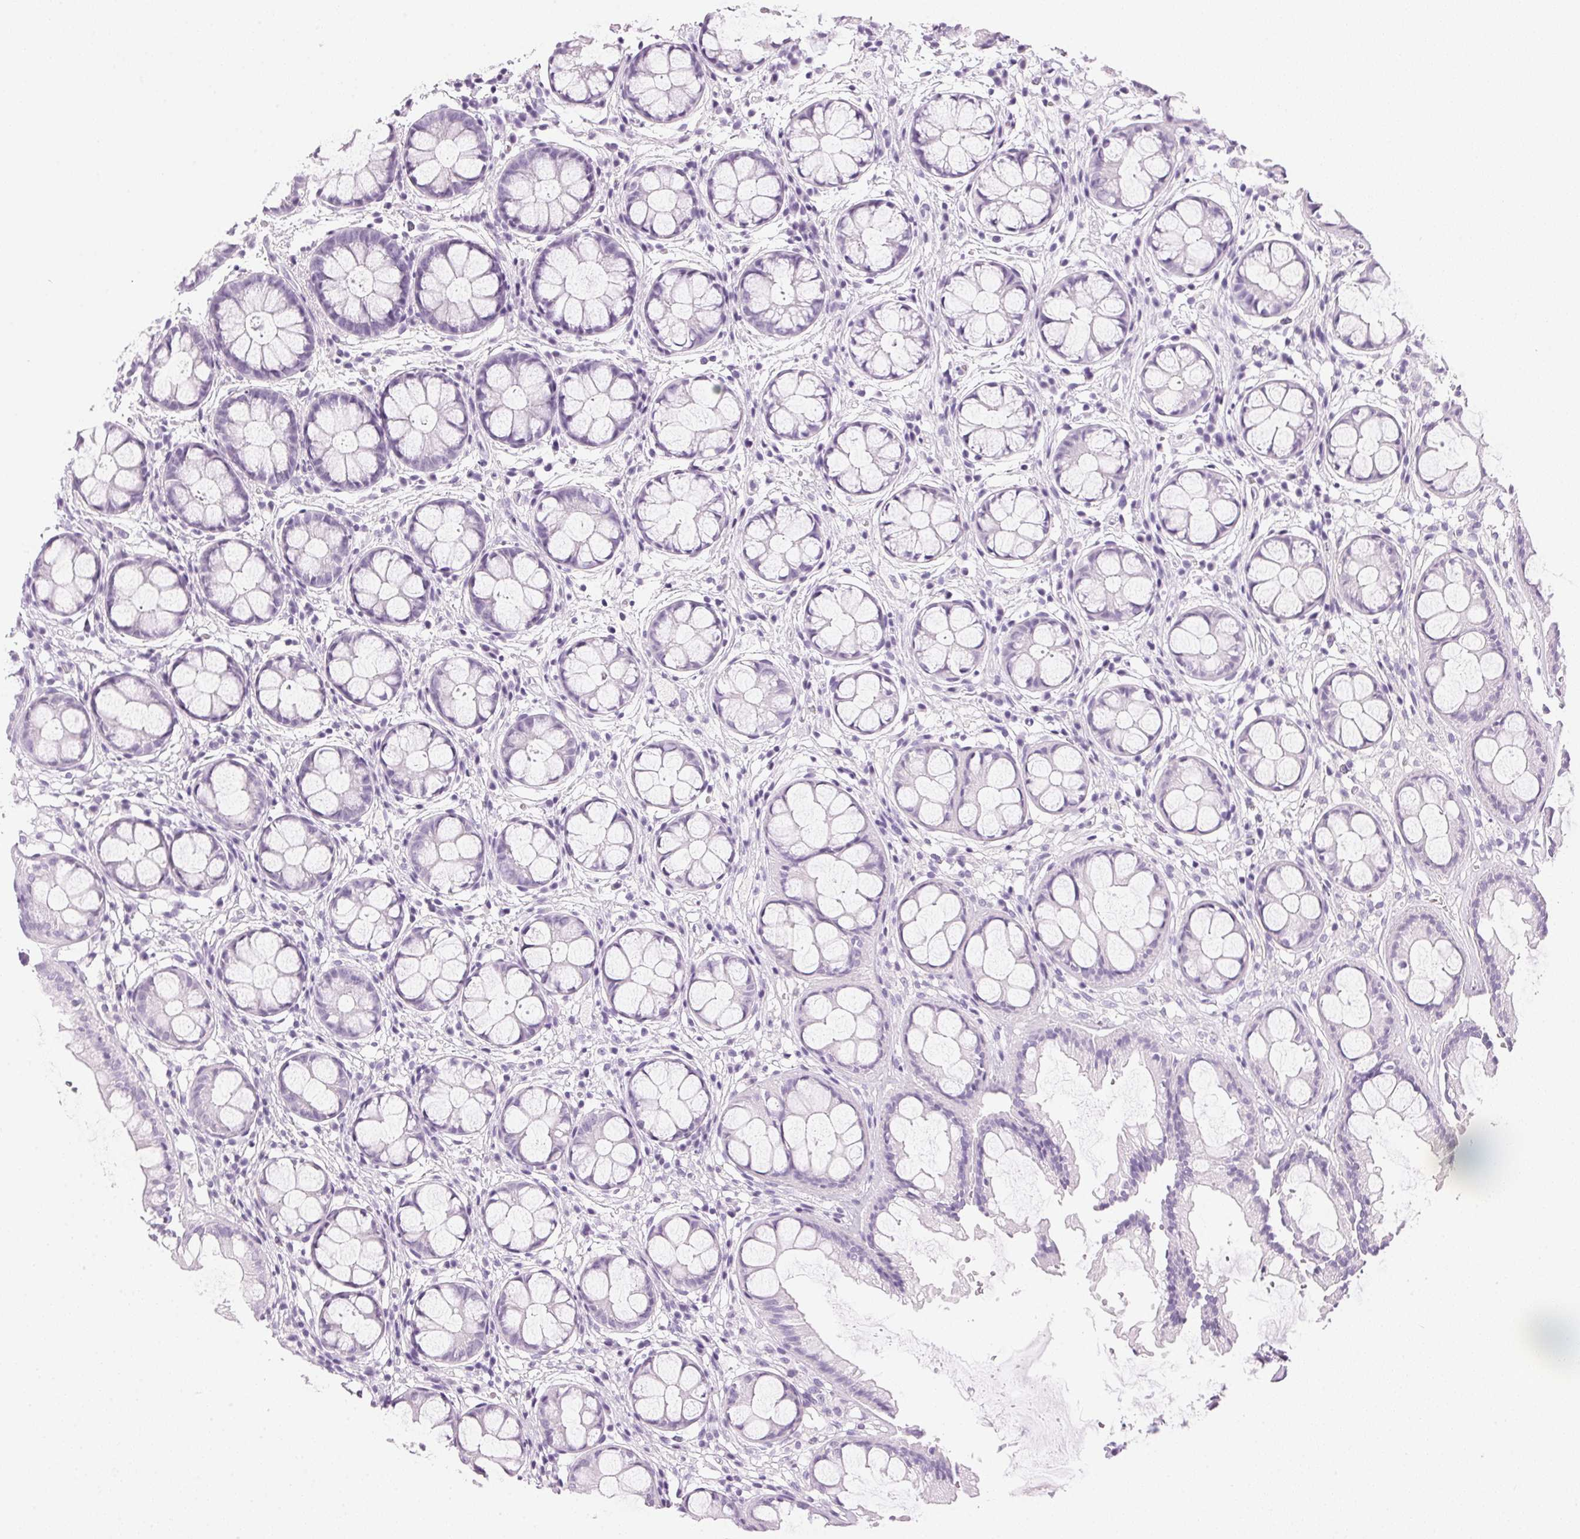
{"staining": {"intensity": "negative", "quantity": "none", "location": "none"}, "tissue": "rectum", "cell_type": "Glandular cells", "image_type": "normal", "snomed": [{"axis": "morphology", "description": "Normal tissue, NOS"}, {"axis": "topography", "description": "Rectum"}], "caption": "High magnification brightfield microscopy of normal rectum stained with DAB (brown) and counterstained with hematoxylin (blue): glandular cells show no significant staining.", "gene": "IGFBP1", "patient": {"sex": "female", "age": 62}}